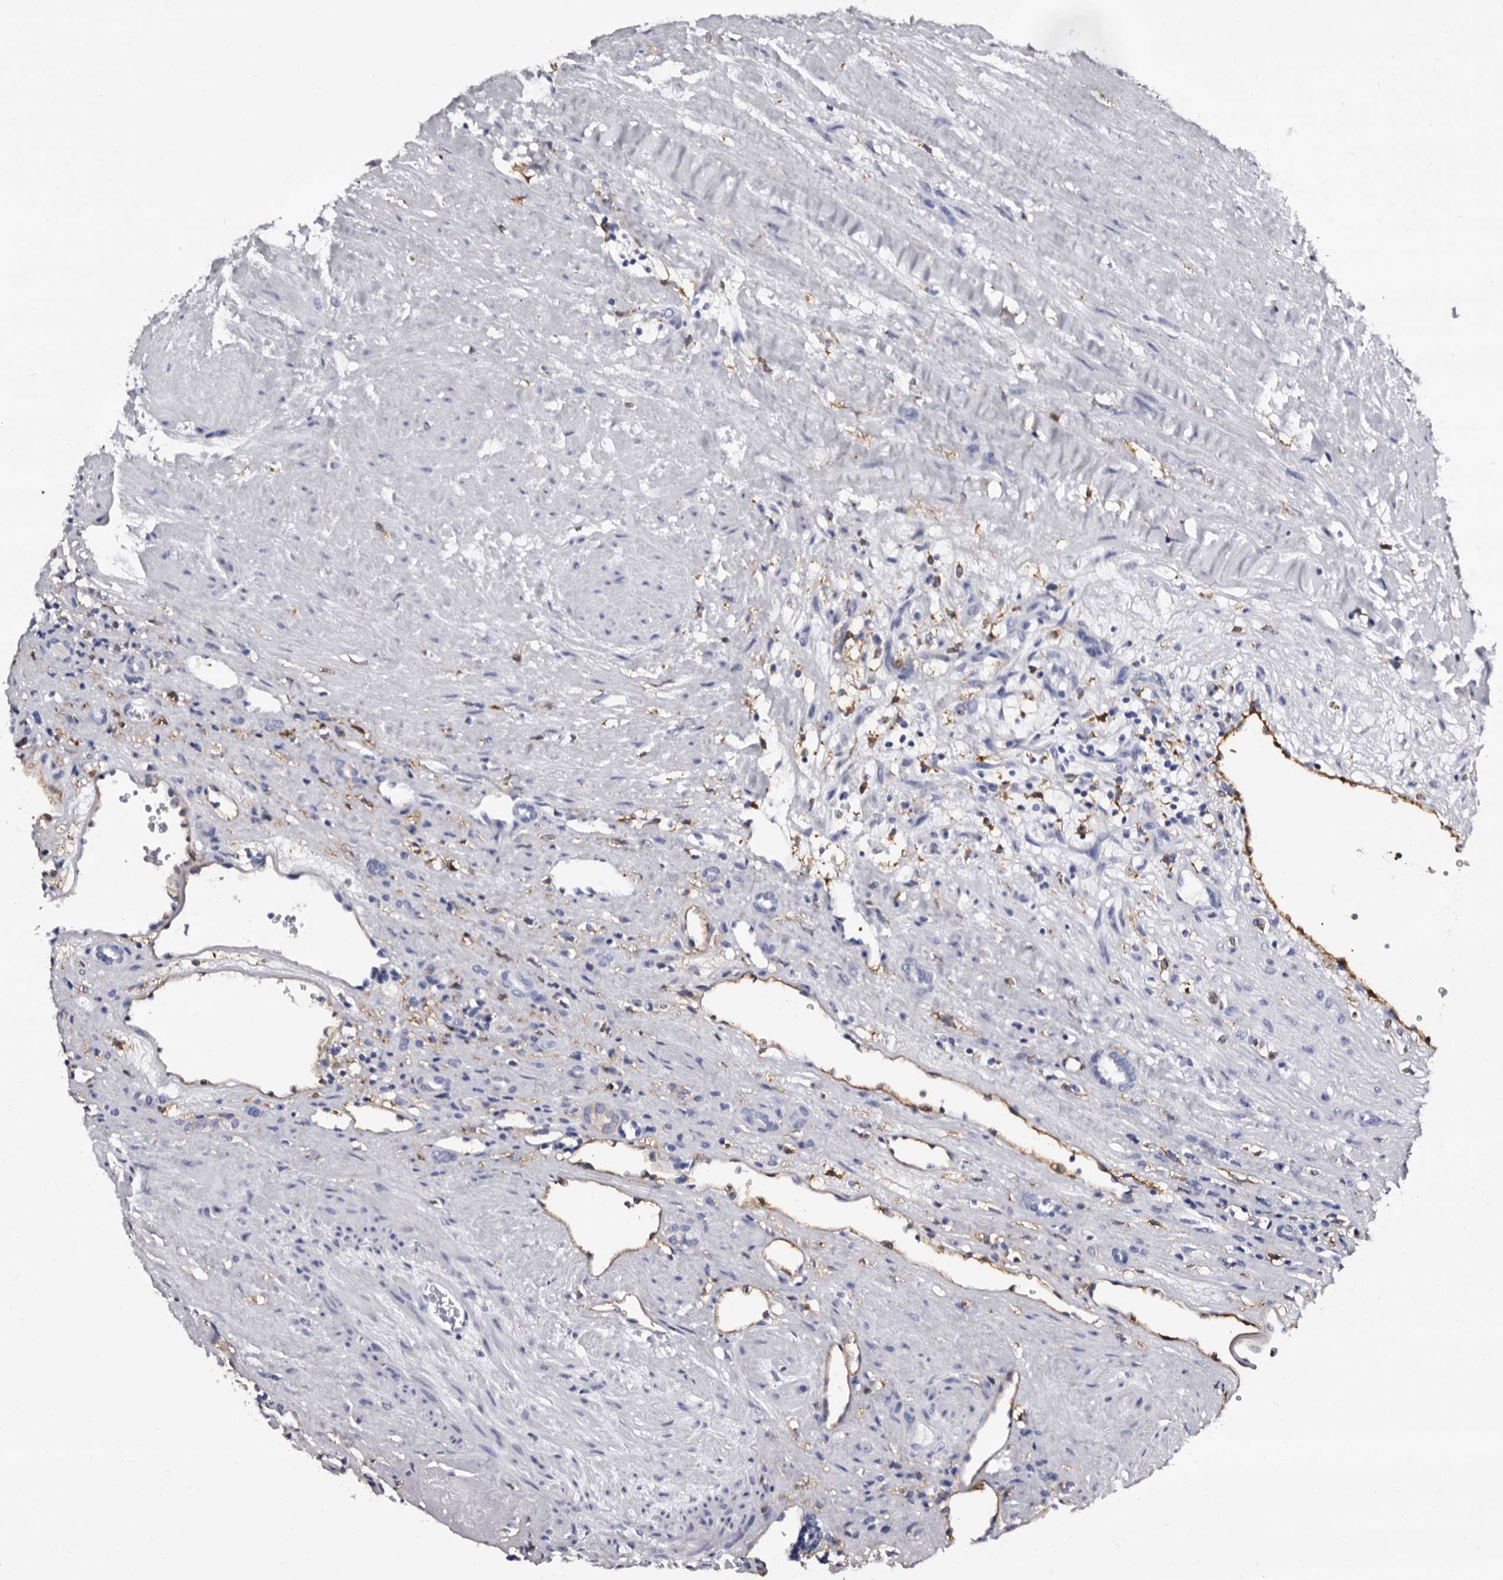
{"staining": {"intensity": "negative", "quantity": "none", "location": "none"}, "tissue": "renal cancer", "cell_type": "Tumor cells", "image_type": "cancer", "snomed": [{"axis": "morphology", "description": "Adenocarcinoma, NOS"}, {"axis": "topography", "description": "Kidney"}], "caption": "Histopathology image shows no significant protein staining in tumor cells of renal cancer (adenocarcinoma).", "gene": "EPB41L3", "patient": {"sex": "female", "age": 57}}